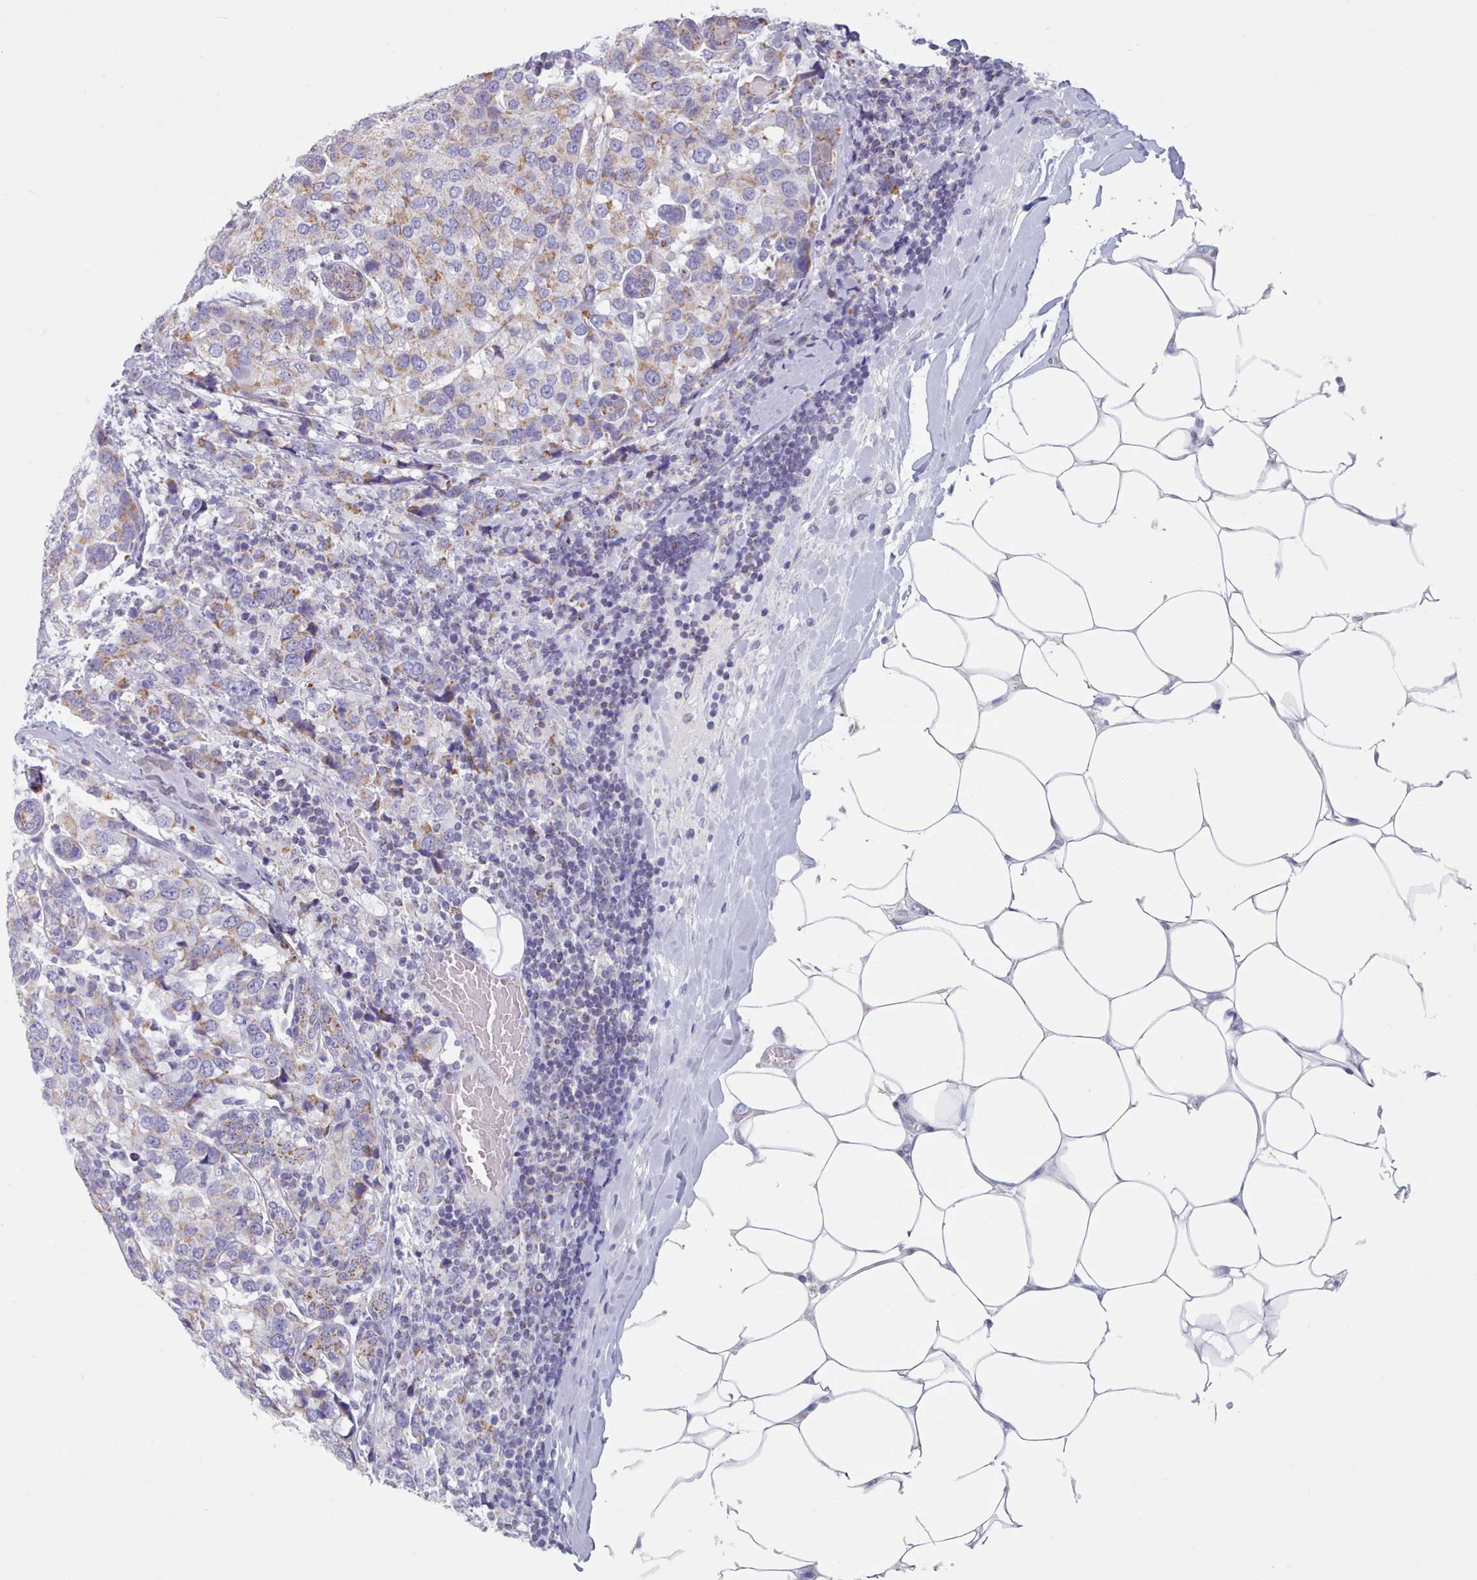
{"staining": {"intensity": "moderate", "quantity": "<25%", "location": "cytoplasmic/membranous"}, "tissue": "breast cancer", "cell_type": "Tumor cells", "image_type": "cancer", "snomed": [{"axis": "morphology", "description": "Lobular carcinoma"}, {"axis": "topography", "description": "Breast"}], "caption": "Breast cancer was stained to show a protein in brown. There is low levels of moderate cytoplasmic/membranous positivity in approximately <25% of tumor cells.", "gene": "HAO1", "patient": {"sex": "female", "age": 59}}